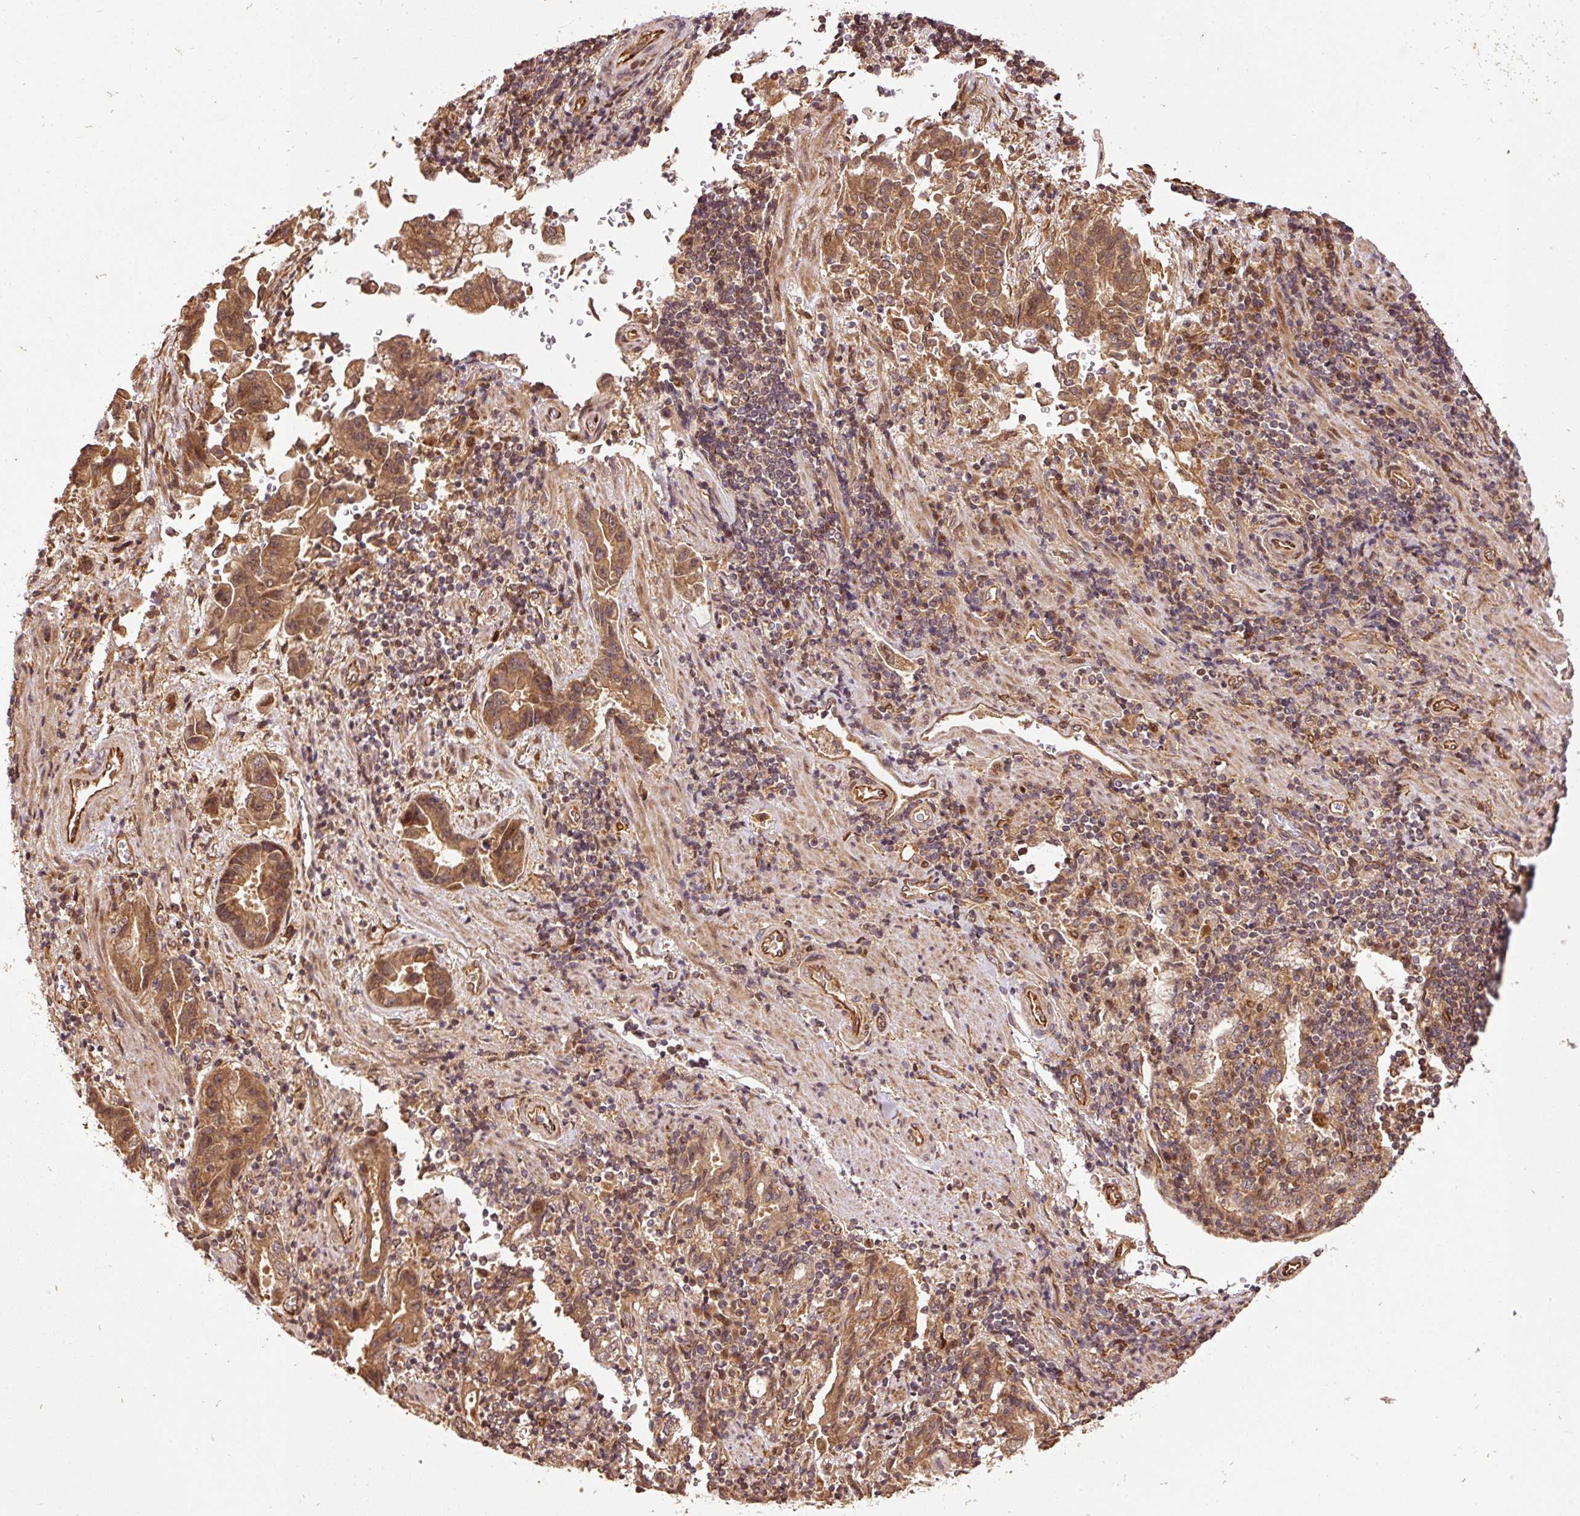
{"staining": {"intensity": "moderate", "quantity": ">75%", "location": "cytoplasmic/membranous,nuclear"}, "tissue": "stomach cancer", "cell_type": "Tumor cells", "image_type": "cancer", "snomed": [{"axis": "morphology", "description": "Adenocarcinoma, NOS"}, {"axis": "topography", "description": "Stomach"}], "caption": "This photomicrograph displays stomach adenocarcinoma stained with immunohistochemistry to label a protein in brown. The cytoplasmic/membranous and nuclear of tumor cells show moderate positivity for the protein. Nuclei are counter-stained blue.", "gene": "OXER1", "patient": {"sex": "male", "age": 62}}